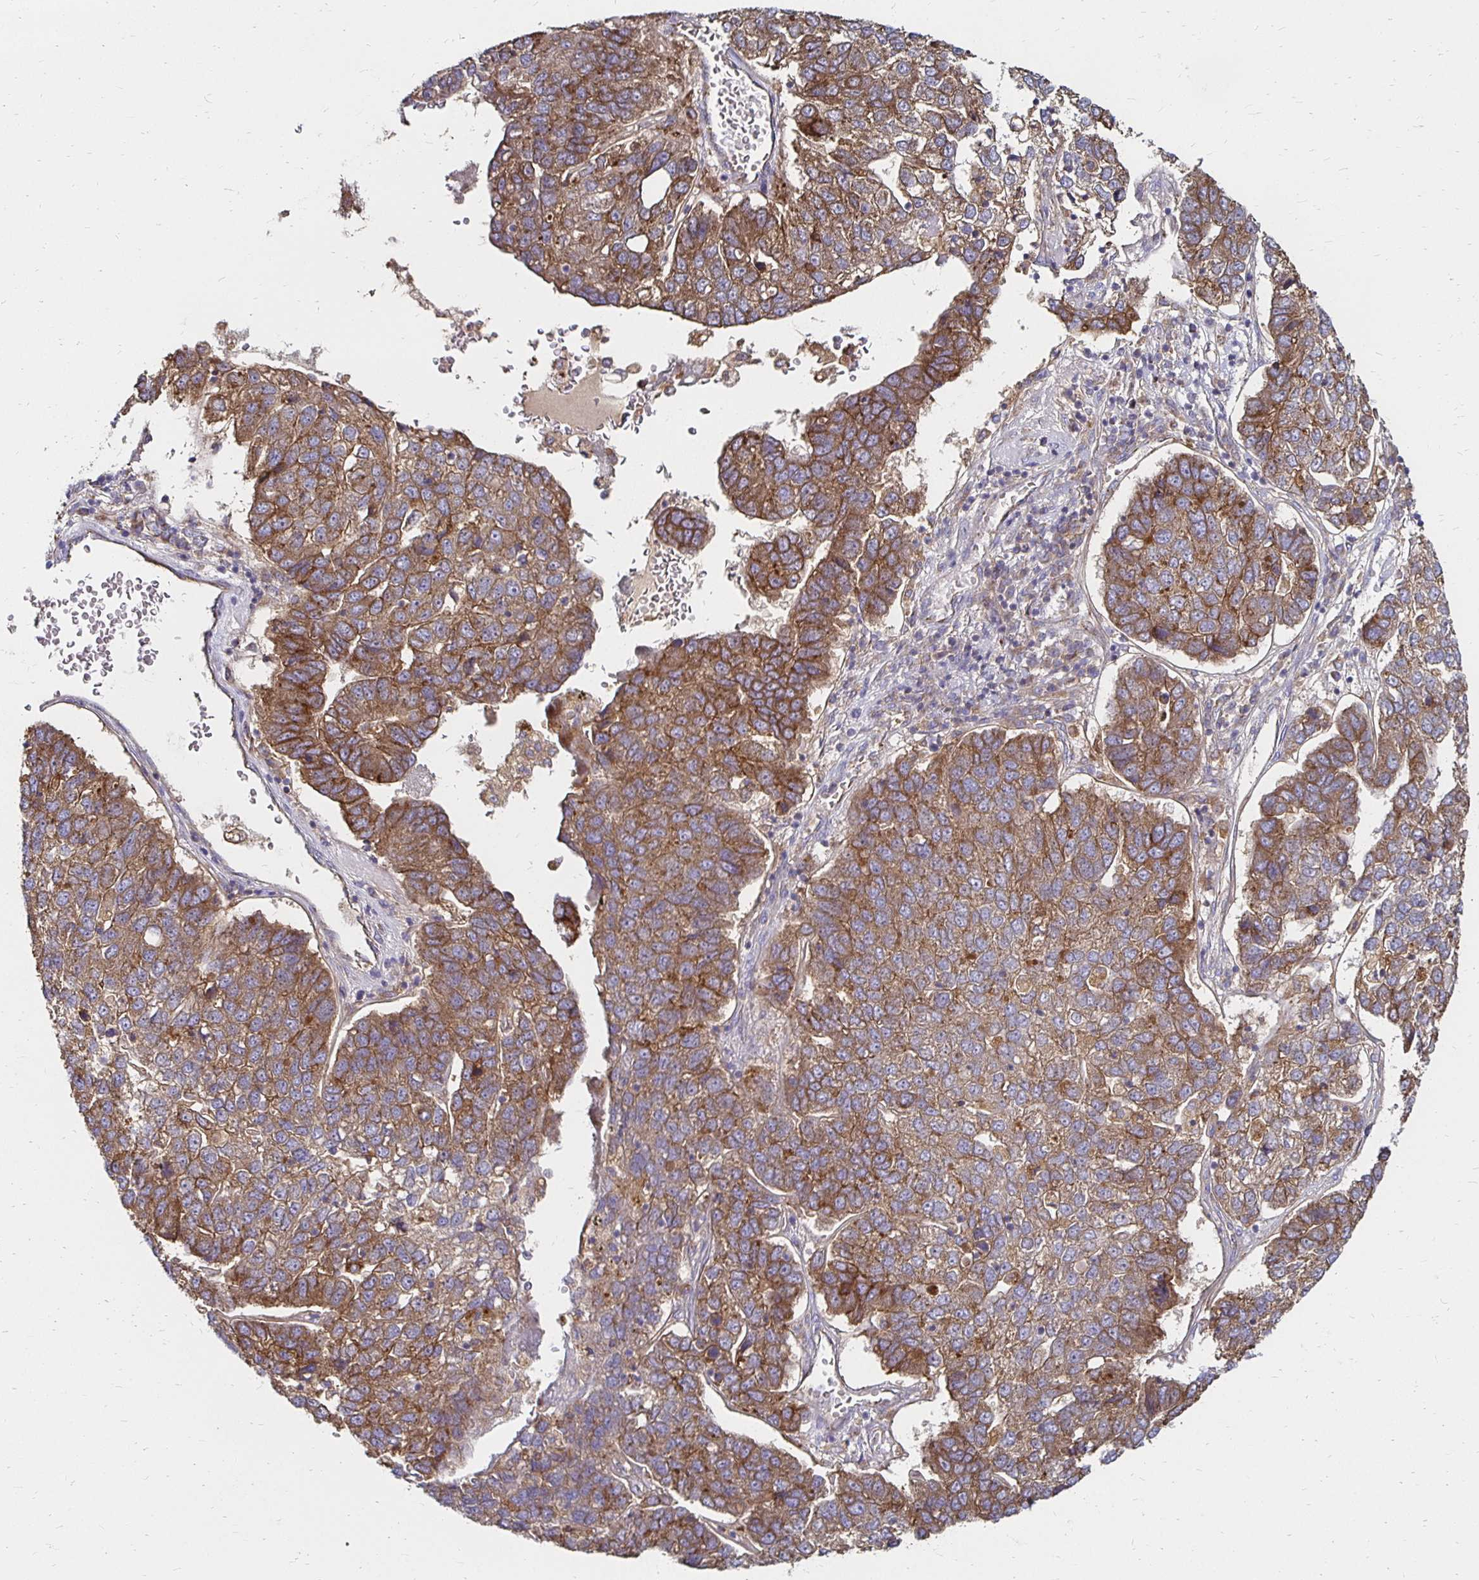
{"staining": {"intensity": "moderate", "quantity": ">75%", "location": "cytoplasmic/membranous"}, "tissue": "pancreatic cancer", "cell_type": "Tumor cells", "image_type": "cancer", "snomed": [{"axis": "morphology", "description": "Adenocarcinoma, NOS"}, {"axis": "topography", "description": "Pancreas"}], "caption": "A brown stain labels moderate cytoplasmic/membranous expression of a protein in human pancreatic cancer (adenocarcinoma) tumor cells.", "gene": "NCSTN", "patient": {"sex": "female", "age": 61}}